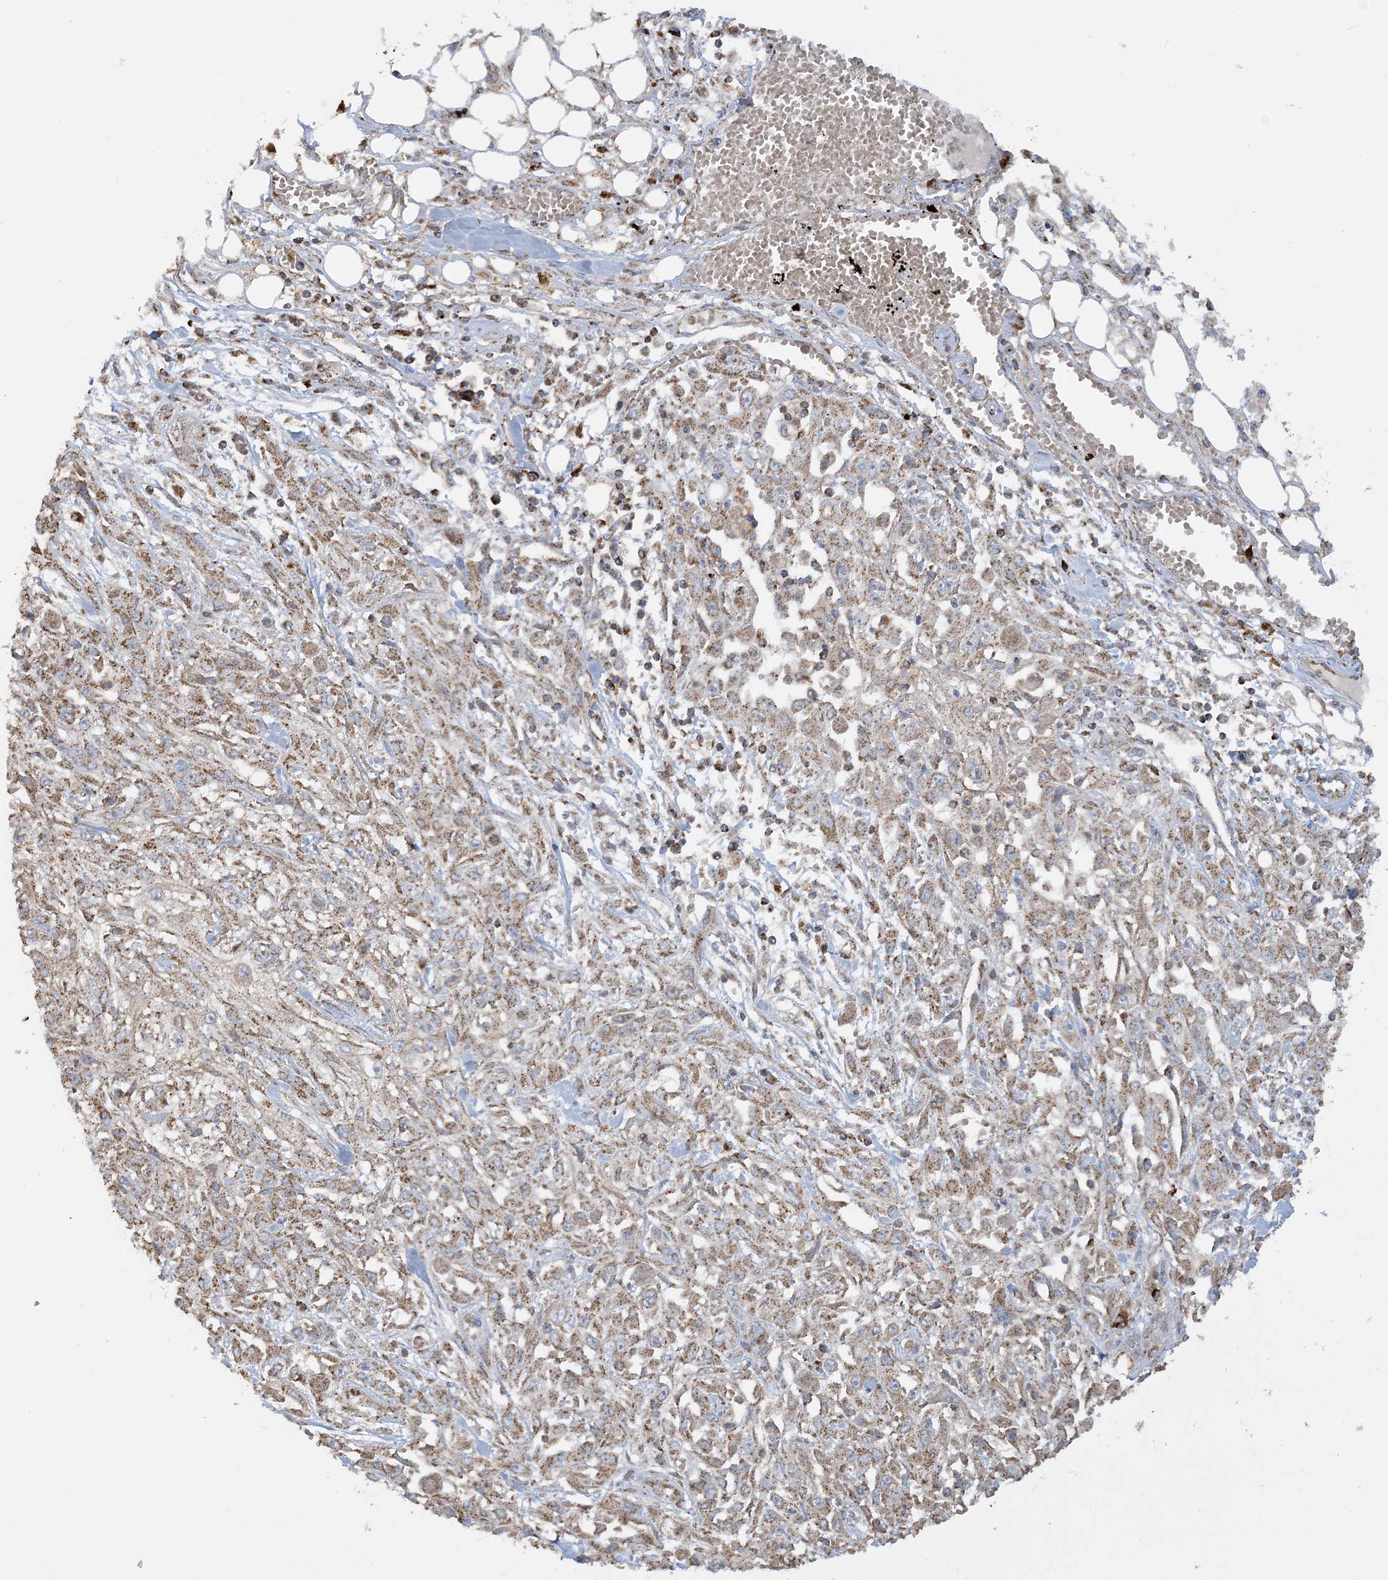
{"staining": {"intensity": "moderate", "quantity": ">75%", "location": "cytoplasmic/membranous"}, "tissue": "skin cancer", "cell_type": "Tumor cells", "image_type": "cancer", "snomed": [{"axis": "morphology", "description": "Squamous cell carcinoma, NOS"}, {"axis": "morphology", "description": "Squamous cell carcinoma, metastatic, NOS"}, {"axis": "topography", "description": "Skin"}, {"axis": "topography", "description": "Lymph node"}], "caption": "Immunohistochemical staining of human squamous cell carcinoma (skin) exhibits medium levels of moderate cytoplasmic/membranous protein positivity in about >75% of tumor cells.", "gene": "AGA", "patient": {"sex": "male", "age": 75}}